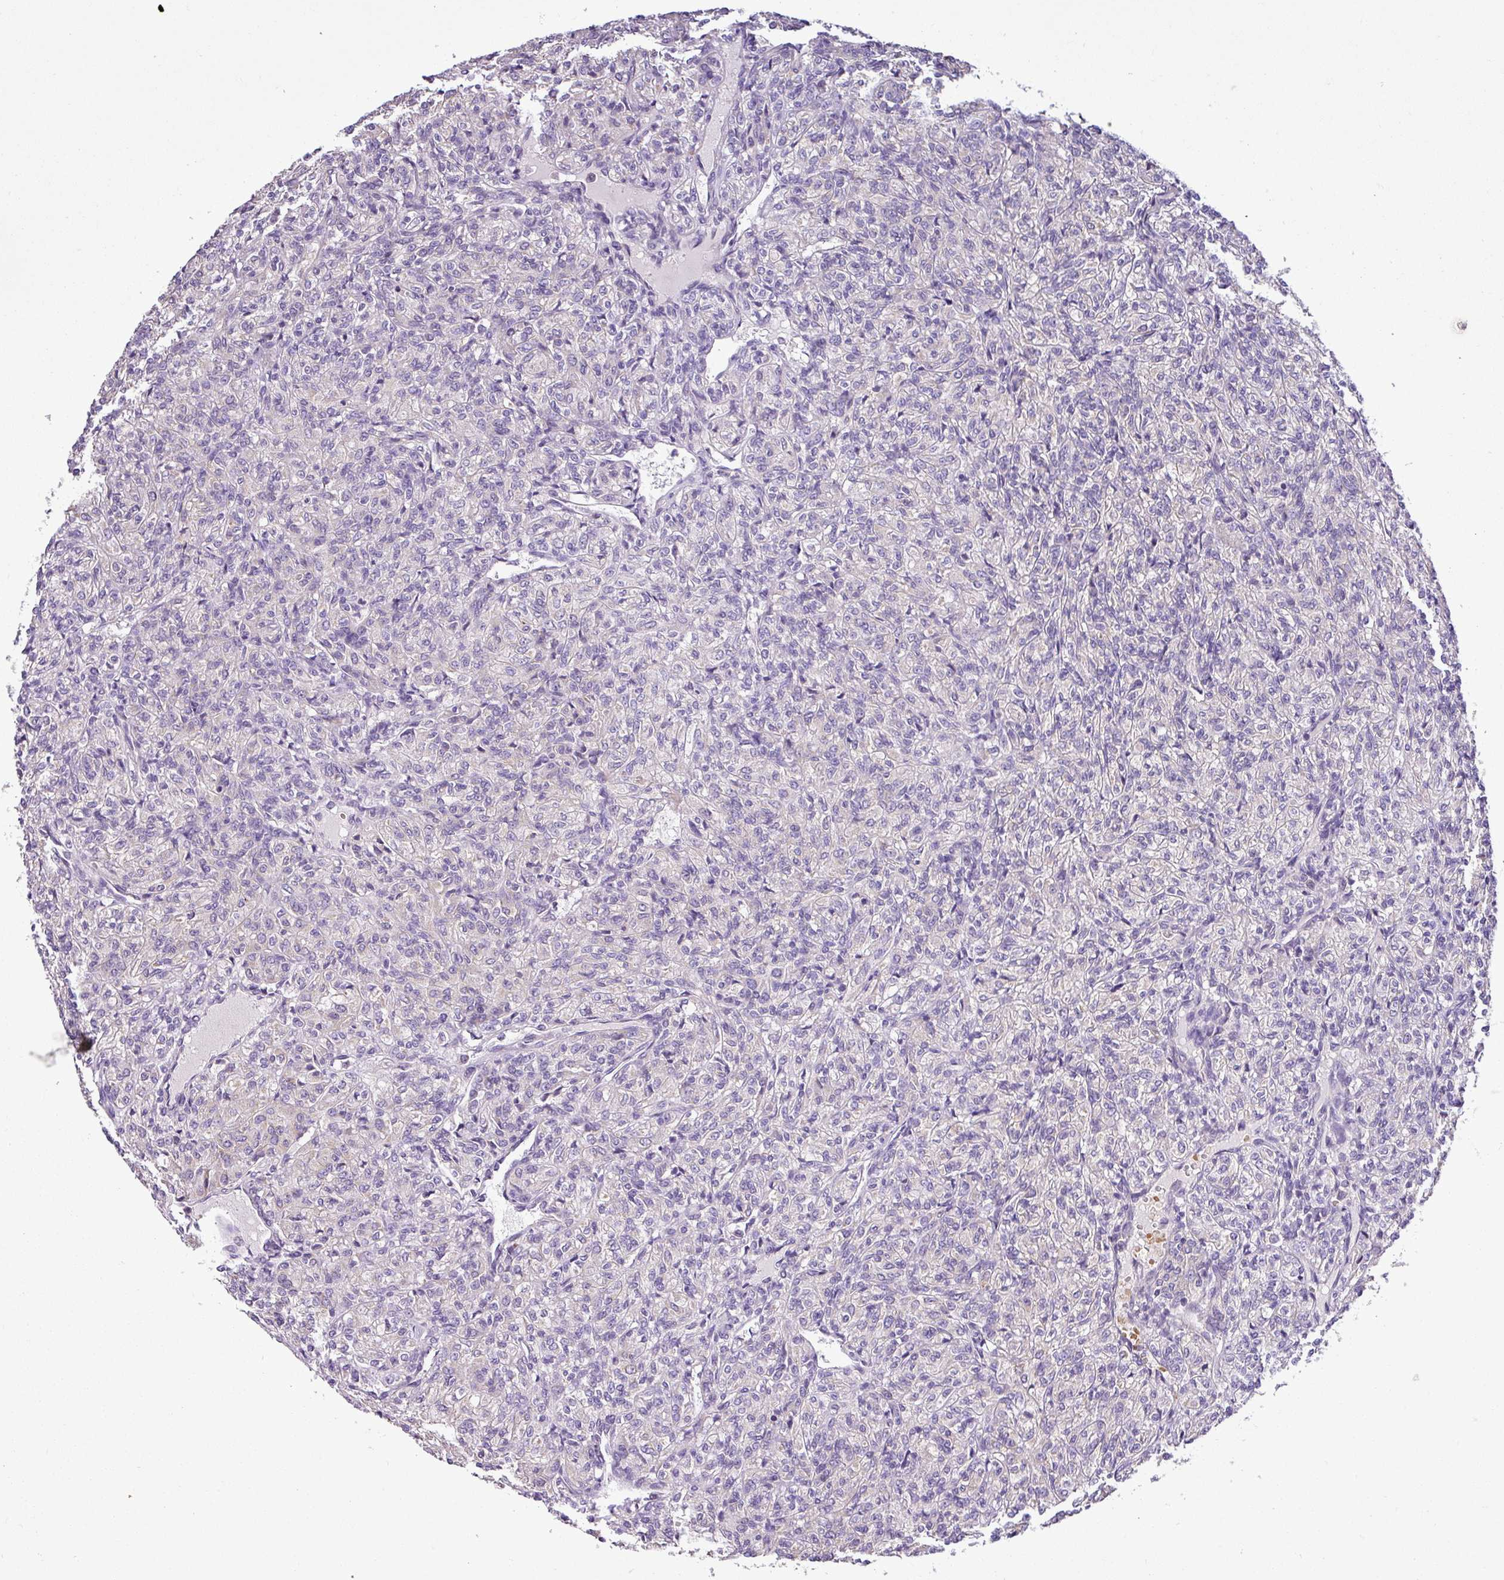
{"staining": {"intensity": "negative", "quantity": "none", "location": "none"}, "tissue": "renal cancer", "cell_type": "Tumor cells", "image_type": "cancer", "snomed": [{"axis": "morphology", "description": "Adenocarcinoma, NOS"}, {"axis": "topography", "description": "Kidney"}], "caption": "Tumor cells are negative for brown protein staining in adenocarcinoma (renal).", "gene": "FAM183A", "patient": {"sex": "male", "age": 77}}